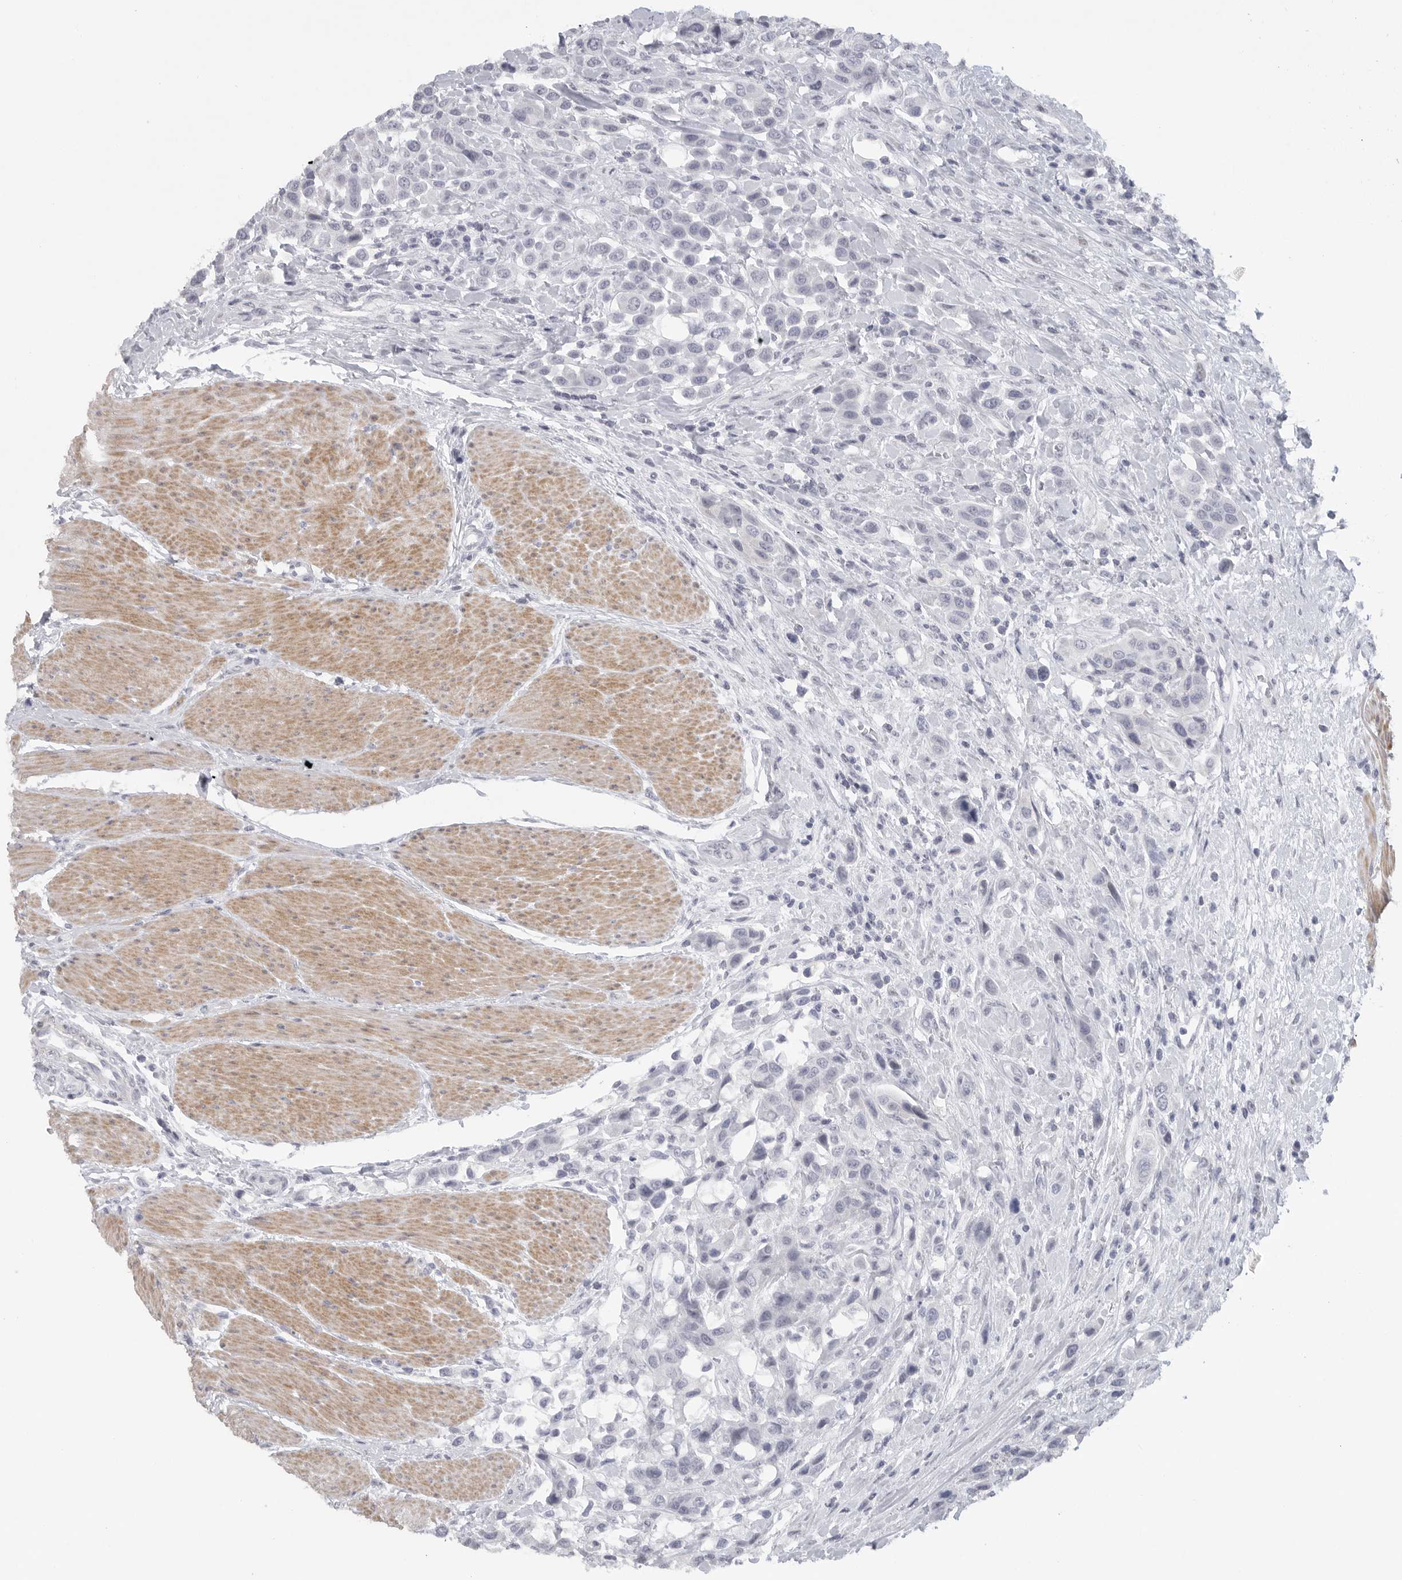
{"staining": {"intensity": "negative", "quantity": "none", "location": "none"}, "tissue": "urothelial cancer", "cell_type": "Tumor cells", "image_type": "cancer", "snomed": [{"axis": "morphology", "description": "Urothelial carcinoma, High grade"}, {"axis": "topography", "description": "Urinary bladder"}], "caption": "There is no significant positivity in tumor cells of high-grade urothelial carcinoma.", "gene": "TNR", "patient": {"sex": "male", "age": 50}}